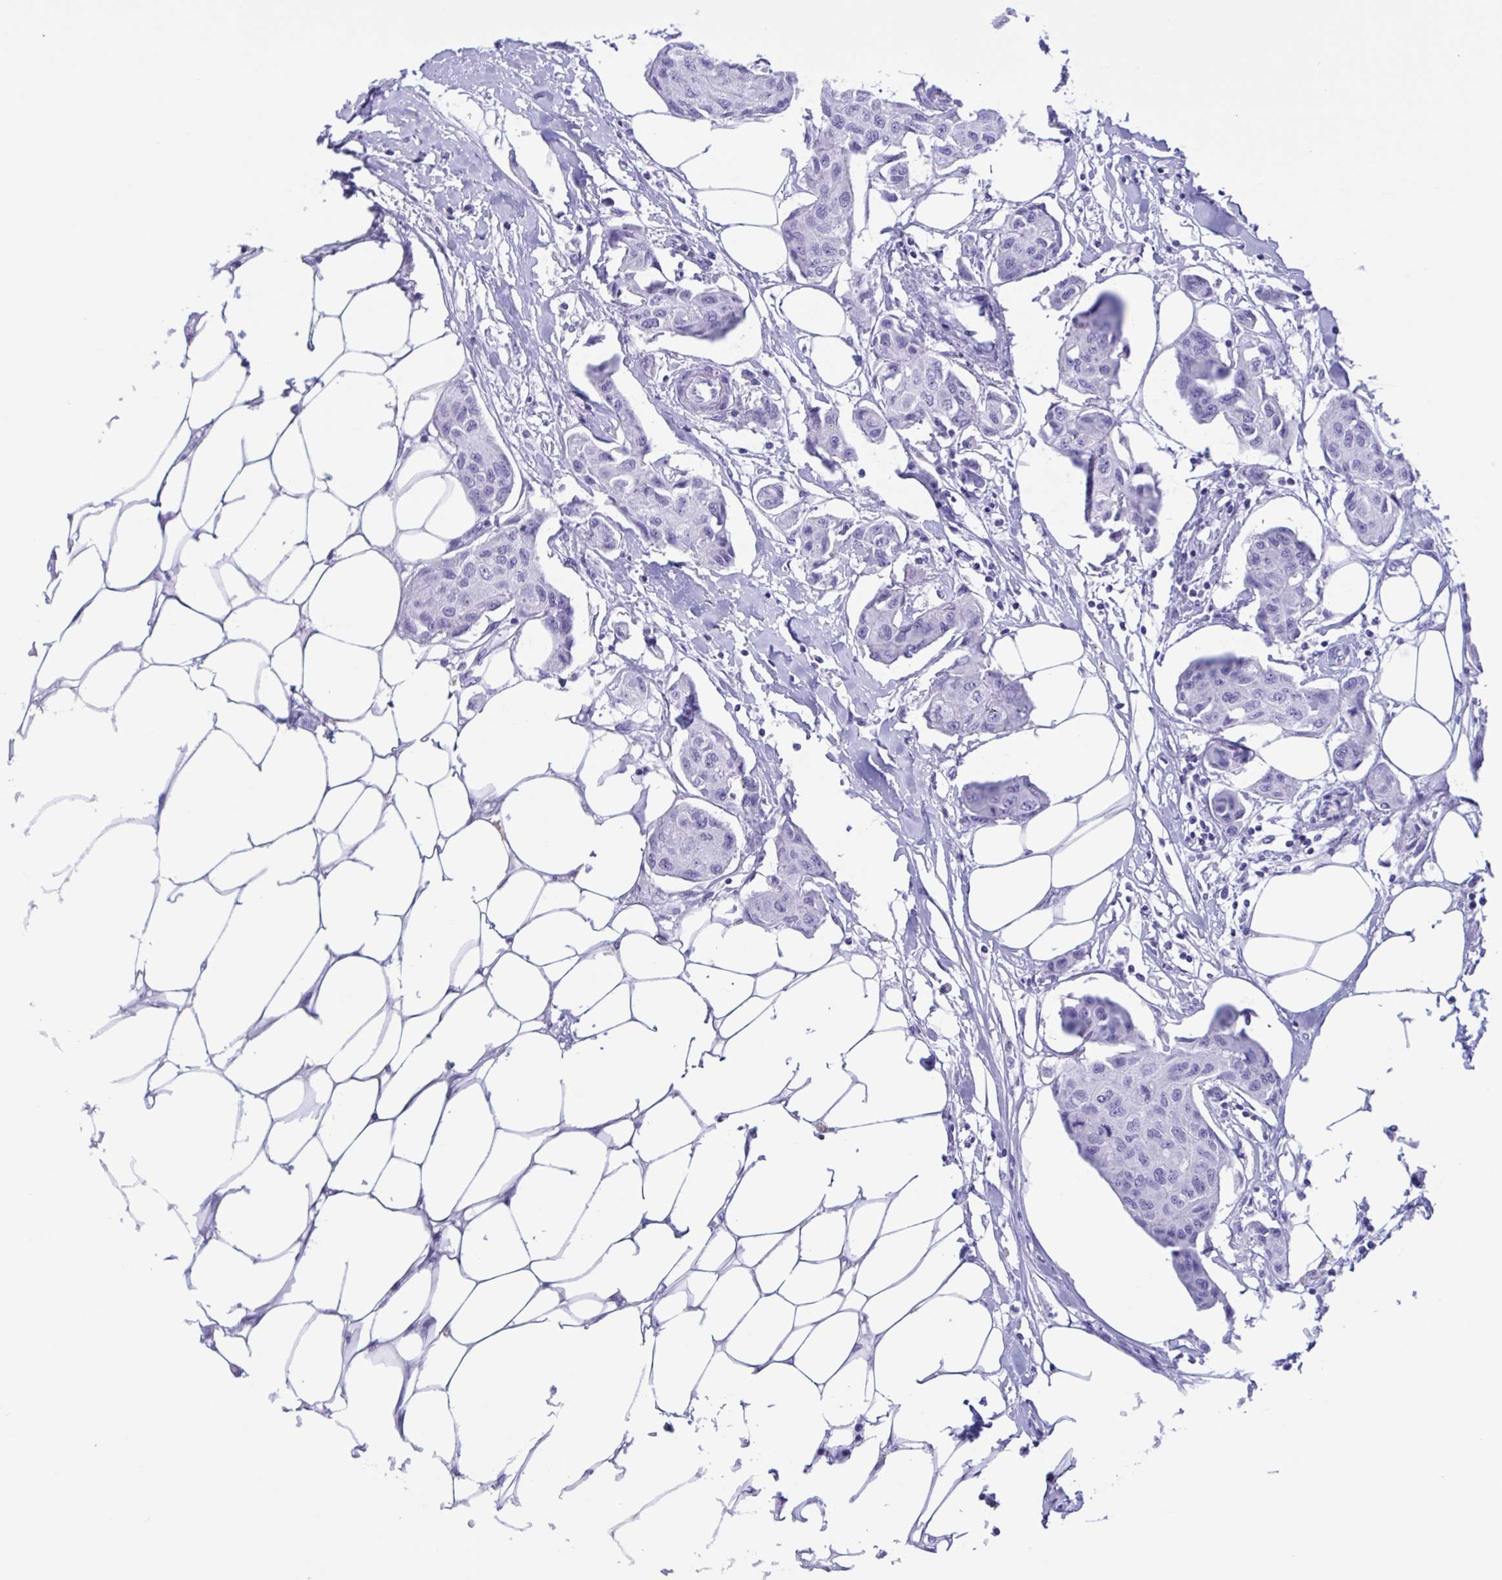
{"staining": {"intensity": "negative", "quantity": "none", "location": "none"}, "tissue": "breast cancer", "cell_type": "Tumor cells", "image_type": "cancer", "snomed": [{"axis": "morphology", "description": "Duct carcinoma"}, {"axis": "topography", "description": "Breast"}, {"axis": "topography", "description": "Lymph node"}], "caption": "Tumor cells show no significant staining in breast infiltrating ductal carcinoma. (DAB (3,3'-diaminobenzidine) immunohistochemistry with hematoxylin counter stain).", "gene": "ZNF850", "patient": {"sex": "female", "age": 80}}